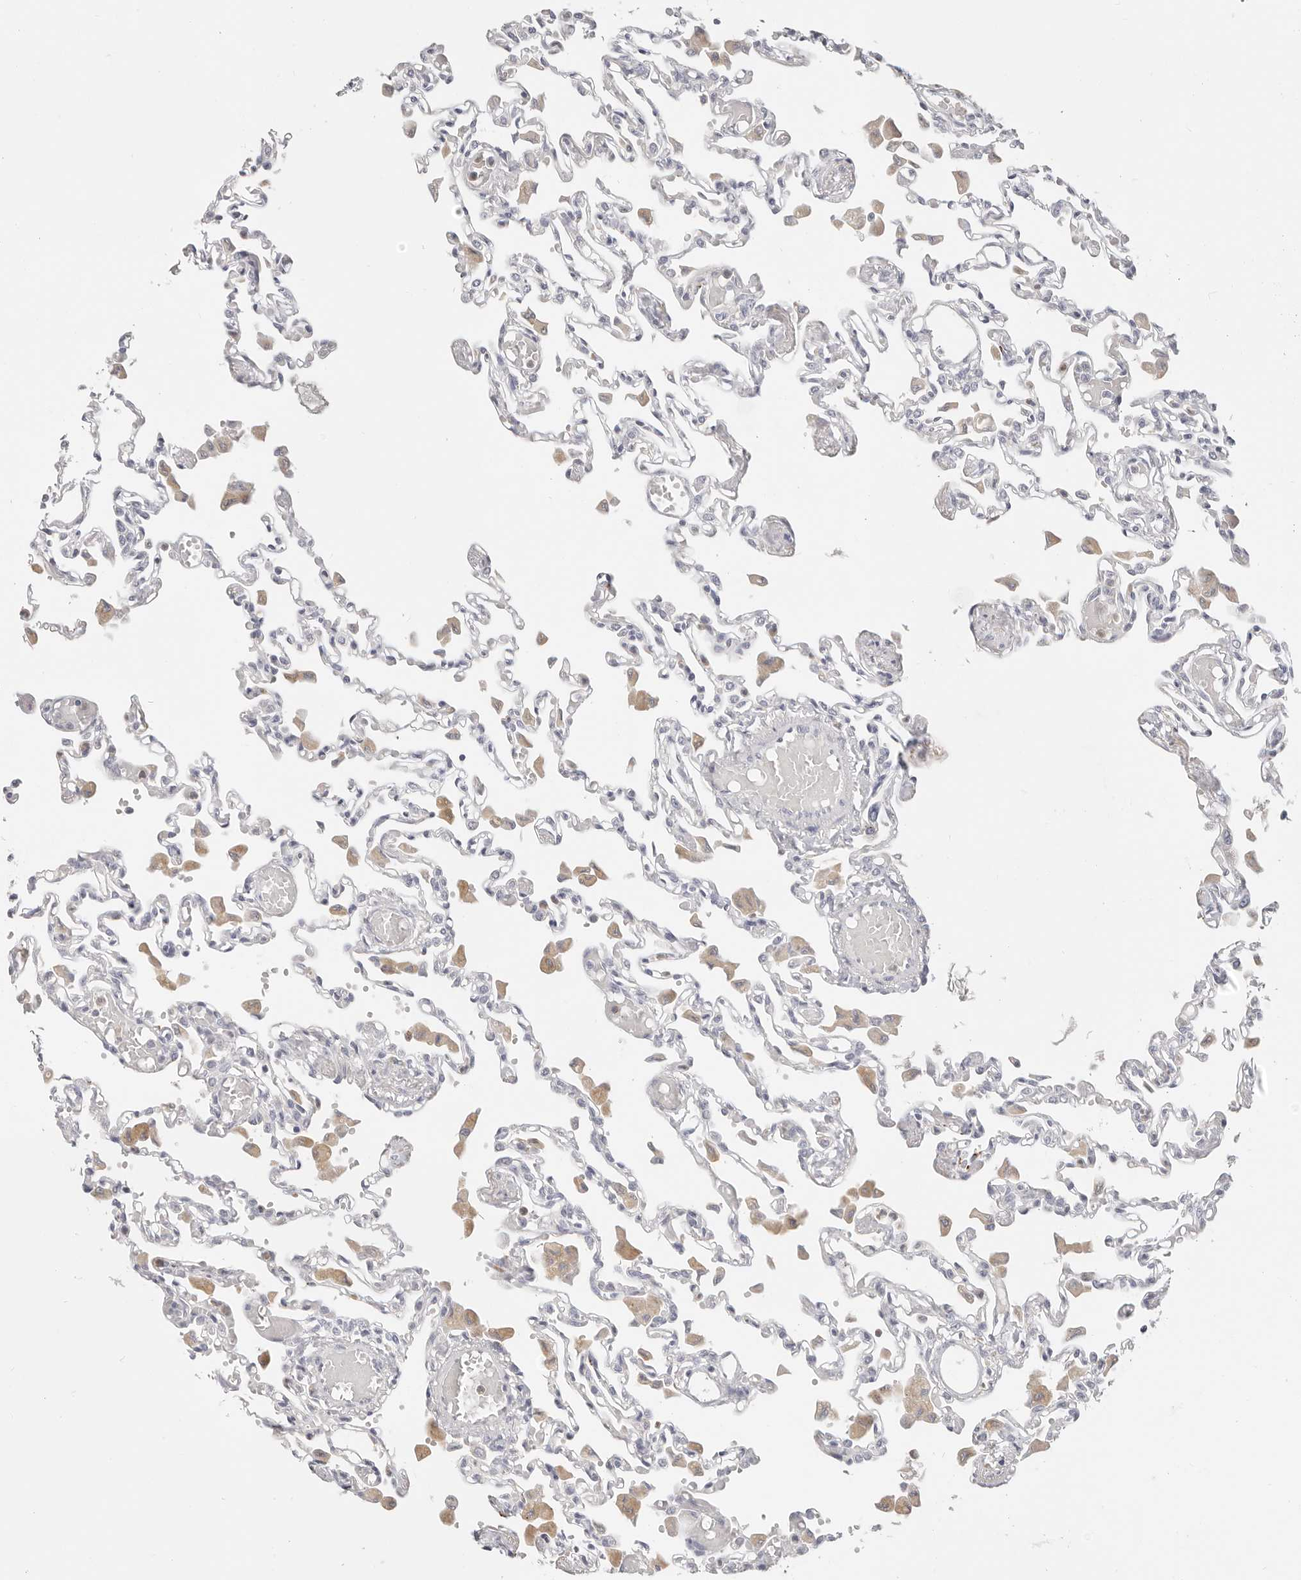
{"staining": {"intensity": "negative", "quantity": "none", "location": "none"}, "tissue": "lung", "cell_type": "Alveolar cells", "image_type": "normal", "snomed": [{"axis": "morphology", "description": "Normal tissue, NOS"}, {"axis": "topography", "description": "Bronchus"}, {"axis": "topography", "description": "Lung"}], "caption": "Lung stained for a protein using immunohistochemistry reveals no staining alveolar cells.", "gene": "ASCL1", "patient": {"sex": "female", "age": 49}}